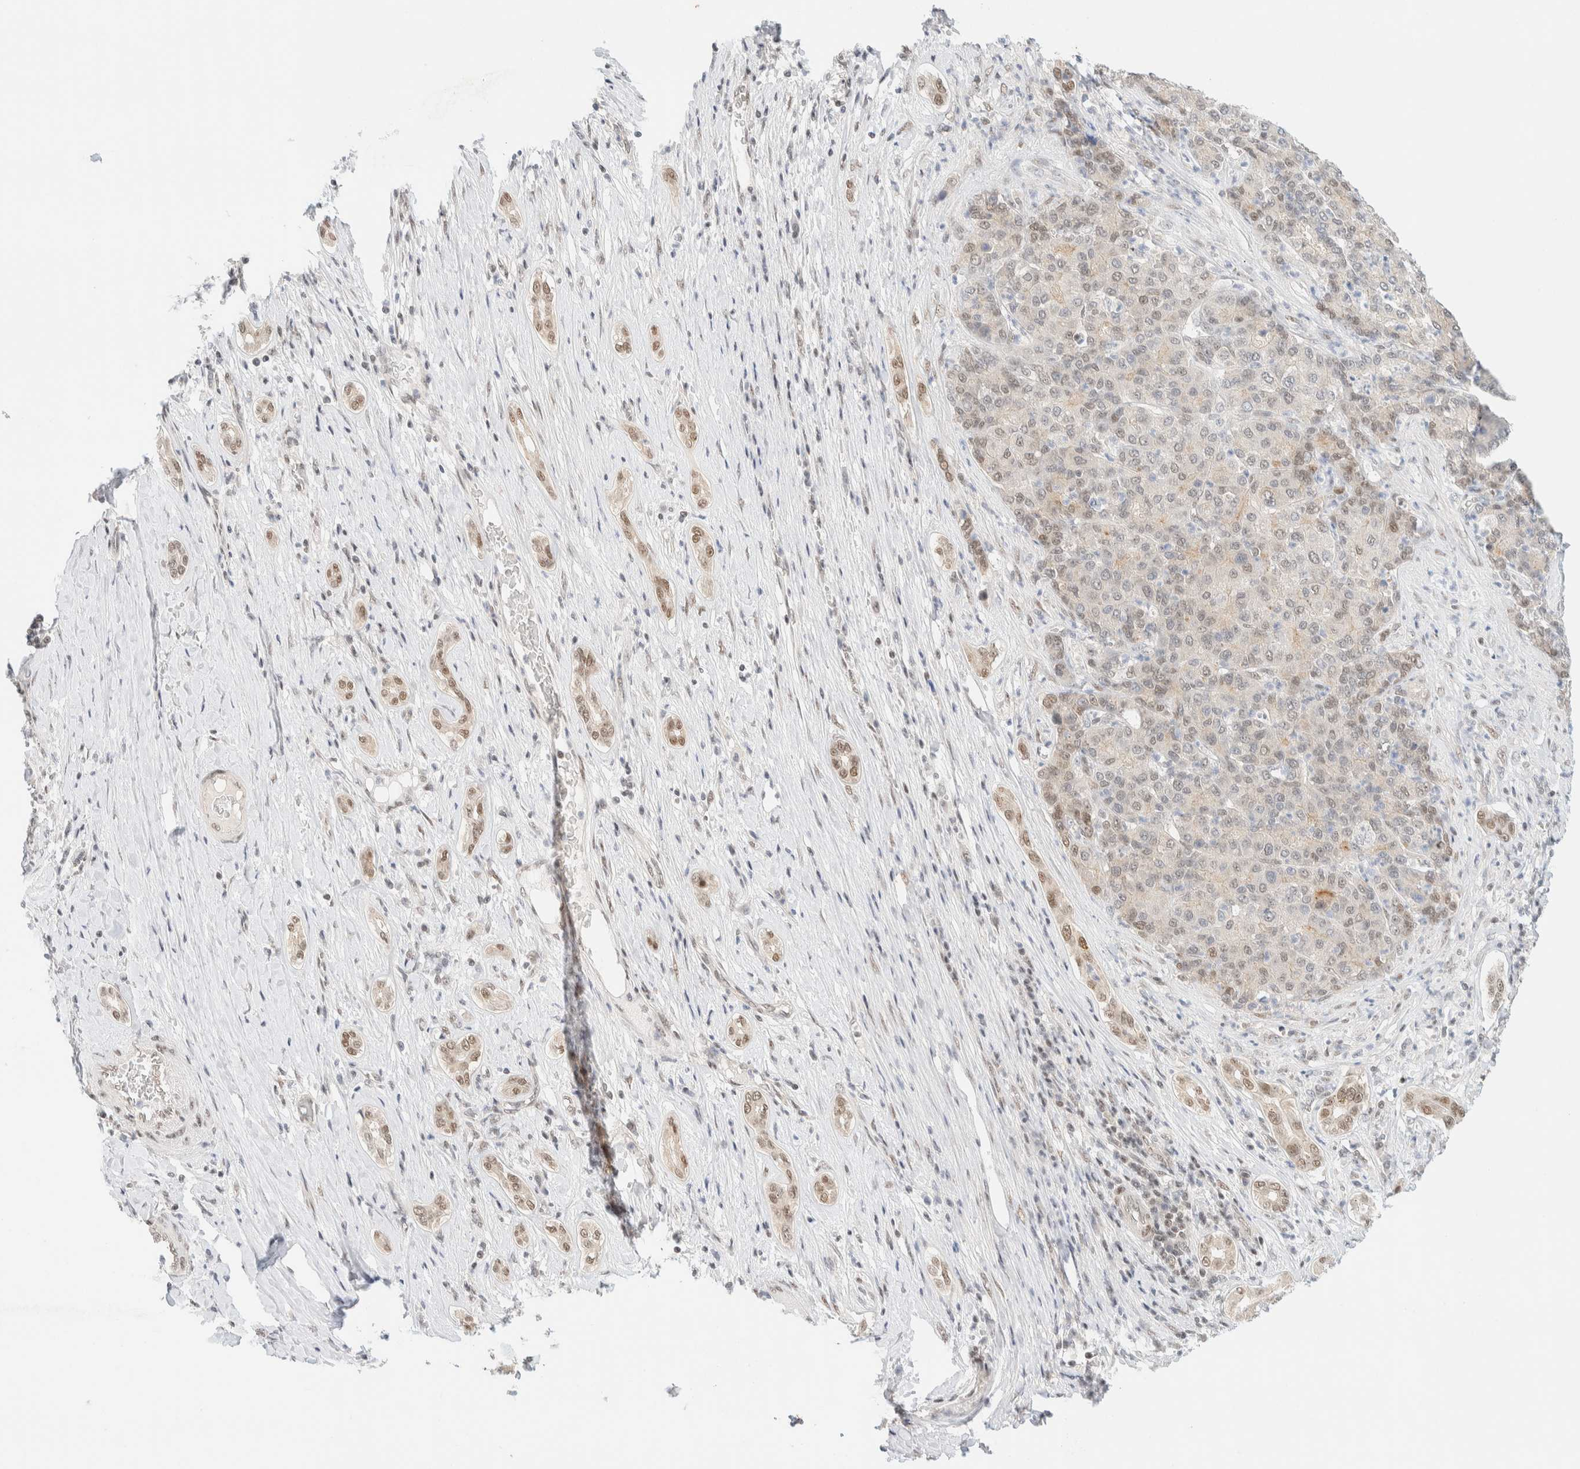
{"staining": {"intensity": "weak", "quantity": "25%-75%", "location": "nuclear"}, "tissue": "liver cancer", "cell_type": "Tumor cells", "image_type": "cancer", "snomed": [{"axis": "morphology", "description": "Carcinoma, Hepatocellular, NOS"}, {"axis": "topography", "description": "Liver"}], "caption": "Protein staining of liver cancer tissue demonstrates weak nuclear positivity in approximately 25%-75% of tumor cells.", "gene": "PYGO2", "patient": {"sex": "male", "age": 65}}